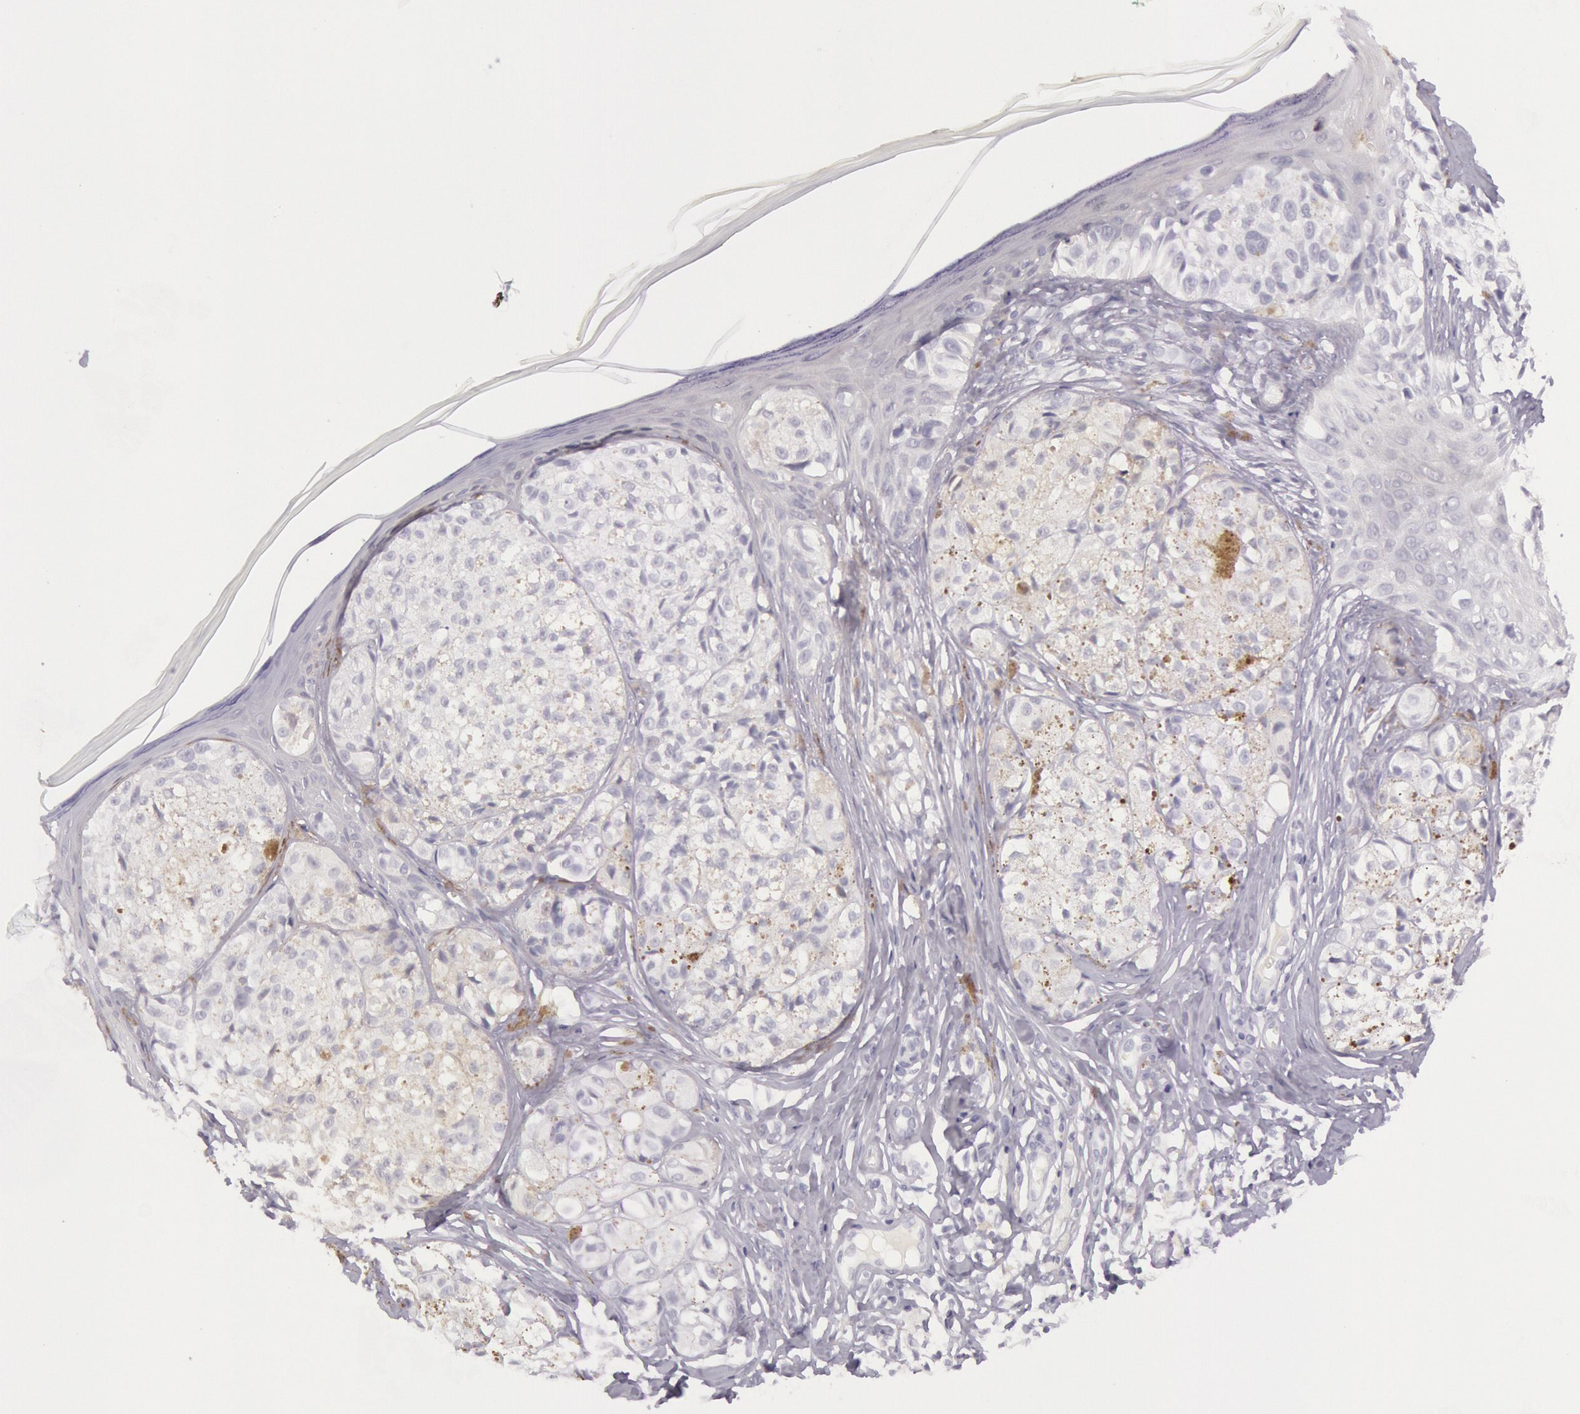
{"staining": {"intensity": "negative", "quantity": "none", "location": "none"}, "tissue": "melanoma", "cell_type": "Tumor cells", "image_type": "cancer", "snomed": [{"axis": "morphology", "description": "Malignant melanoma, NOS"}, {"axis": "topography", "description": "Skin"}], "caption": "This photomicrograph is of melanoma stained with IHC to label a protein in brown with the nuclei are counter-stained blue. There is no positivity in tumor cells. (DAB immunohistochemistry (IHC), high magnification).", "gene": "CKB", "patient": {"sex": "male", "age": 57}}